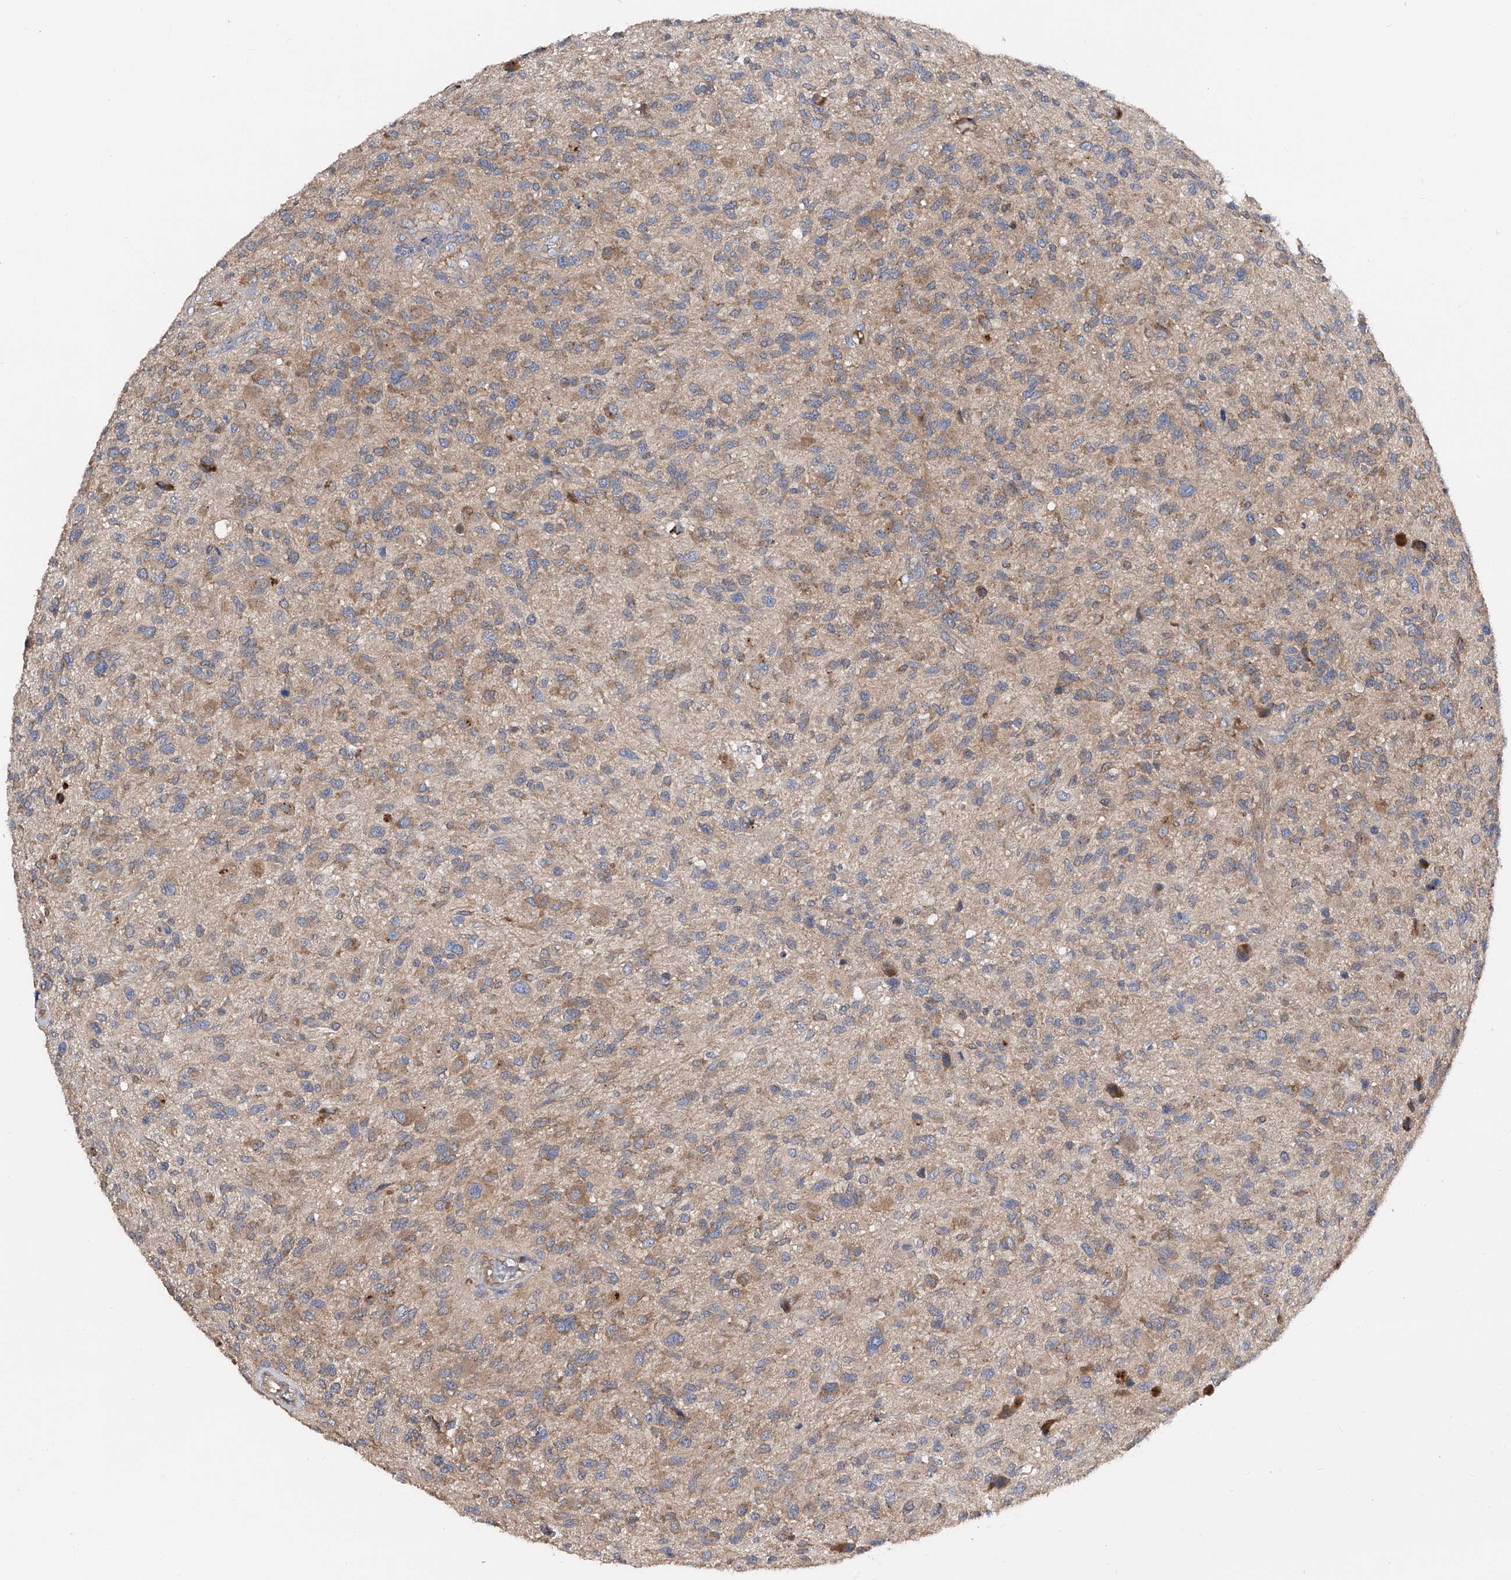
{"staining": {"intensity": "moderate", "quantity": "25%-75%", "location": "cytoplasmic/membranous"}, "tissue": "glioma", "cell_type": "Tumor cells", "image_type": "cancer", "snomed": [{"axis": "morphology", "description": "Glioma, malignant, High grade"}, {"axis": "topography", "description": "Brain"}], "caption": "Human malignant glioma (high-grade) stained for a protein (brown) demonstrates moderate cytoplasmic/membranous positive staining in about 25%-75% of tumor cells.", "gene": "PTK2", "patient": {"sex": "male", "age": 47}}